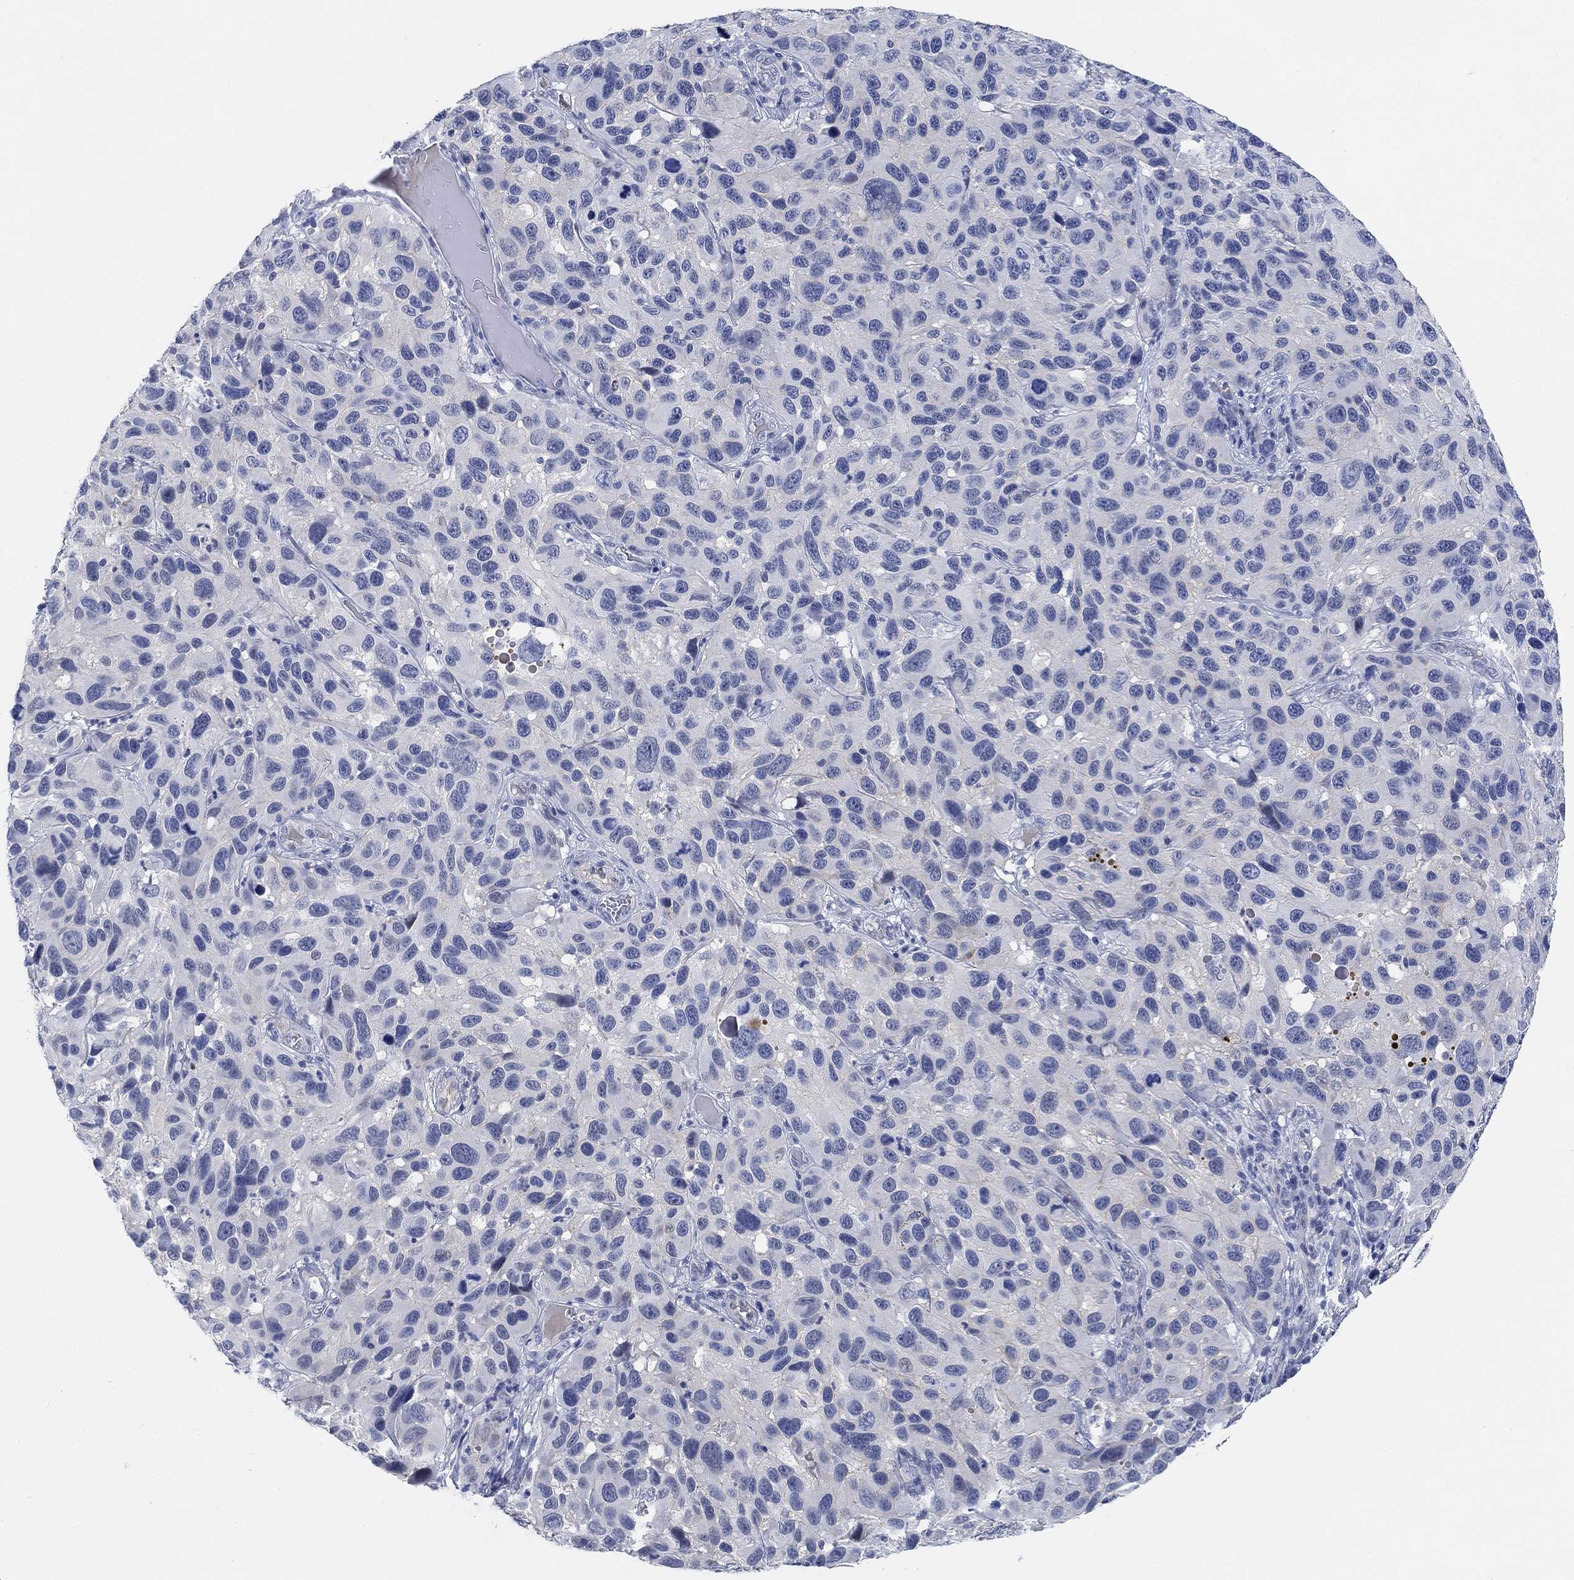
{"staining": {"intensity": "negative", "quantity": "none", "location": "none"}, "tissue": "melanoma", "cell_type": "Tumor cells", "image_type": "cancer", "snomed": [{"axis": "morphology", "description": "Malignant melanoma, NOS"}, {"axis": "topography", "description": "Skin"}], "caption": "Histopathology image shows no significant protein positivity in tumor cells of malignant melanoma. (DAB (3,3'-diaminobenzidine) immunohistochemistry (IHC), high magnification).", "gene": "PAX6", "patient": {"sex": "male", "age": 53}}